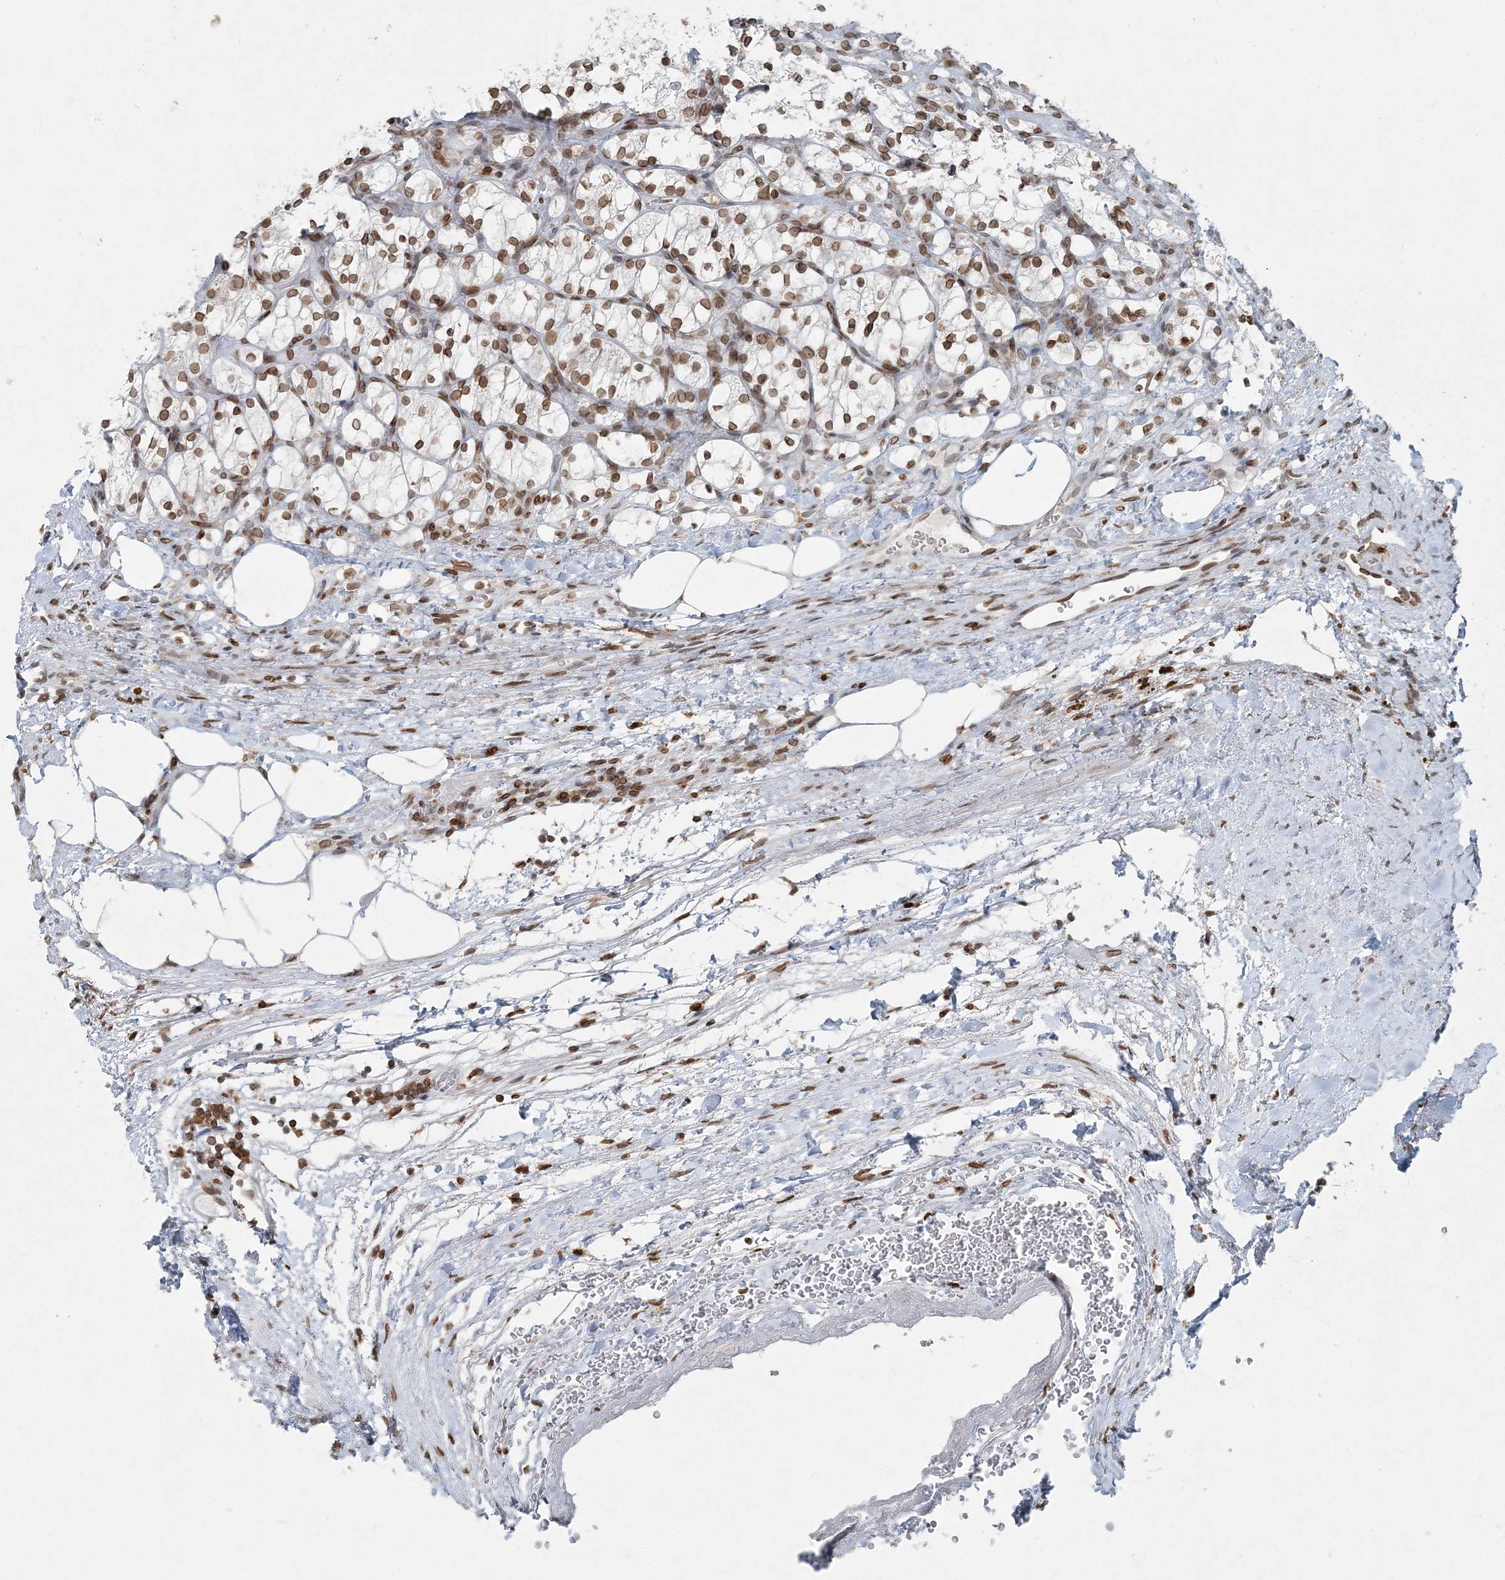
{"staining": {"intensity": "moderate", "quantity": ">75%", "location": "nuclear"}, "tissue": "renal cancer", "cell_type": "Tumor cells", "image_type": "cancer", "snomed": [{"axis": "morphology", "description": "Adenocarcinoma, NOS"}, {"axis": "topography", "description": "Kidney"}], "caption": "Moderate nuclear protein expression is seen in approximately >75% of tumor cells in renal cancer (adenocarcinoma).", "gene": "GJD4", "patient": {"sex": "female", "age": 69}}